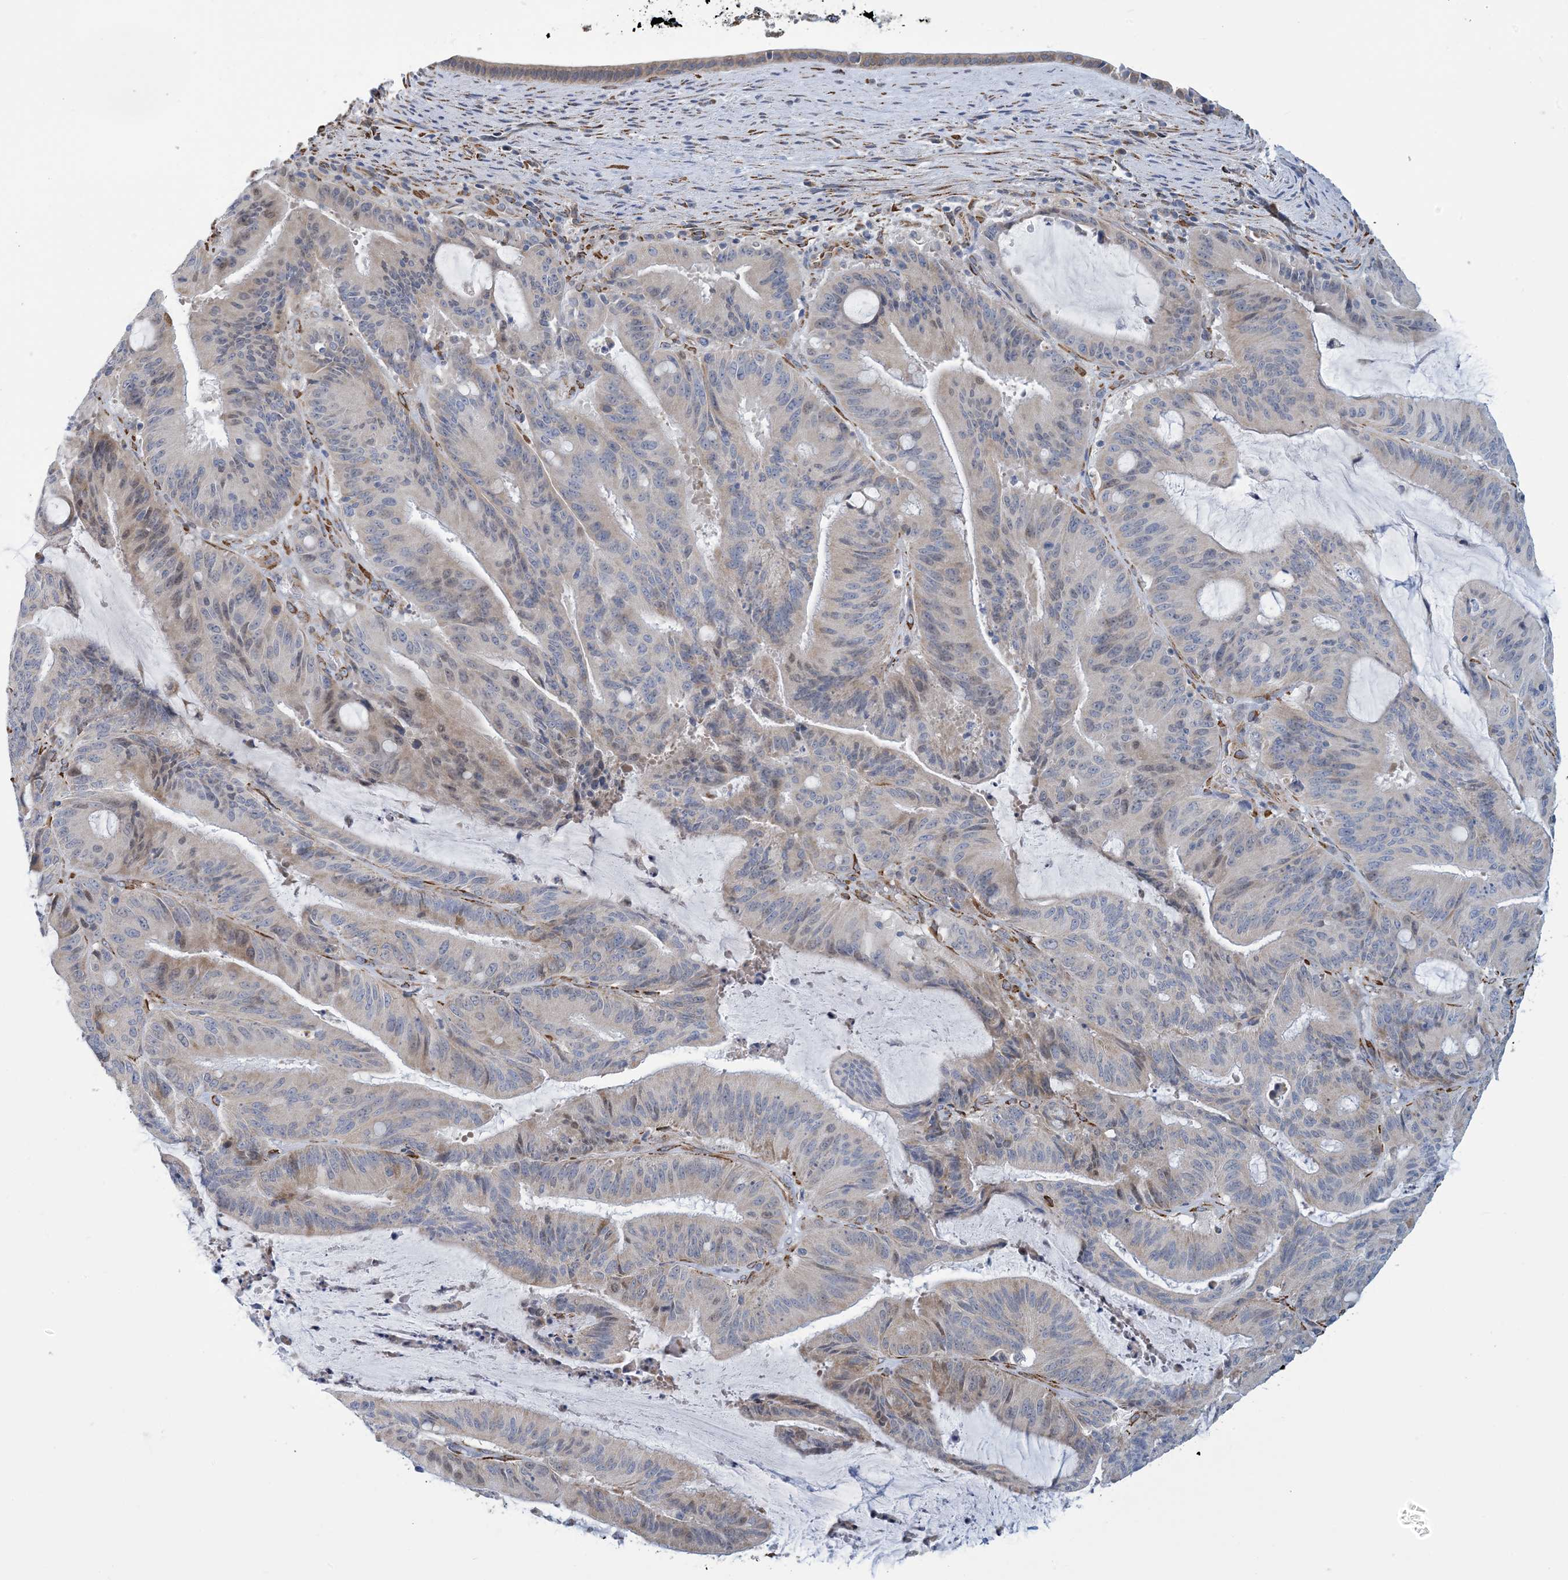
{"staining": {"intensity": "negative", "quantity": "none", "location": "none"}, "tissue": "liver cancer", "cell_type": "Tumor cells", "image_type": "cancer", "snomed": [{"axis": "morphology", "description": "Normal tissue, NOS"}, {"axis": "morphology", "description": "Cholangiocarcinoma"}, {"axis": "topography", "description": "Liver"}, {"axis": "topography", "description": "Peripheral nerve tissue"}], "caption": "DAB immunohistochemical staining of human liver cancer (cholangiocarcinoma) reveals no significant positivity in tumor cells.", "gene": "CCDC14", "patient": {"sex": "female", "age": 73}}